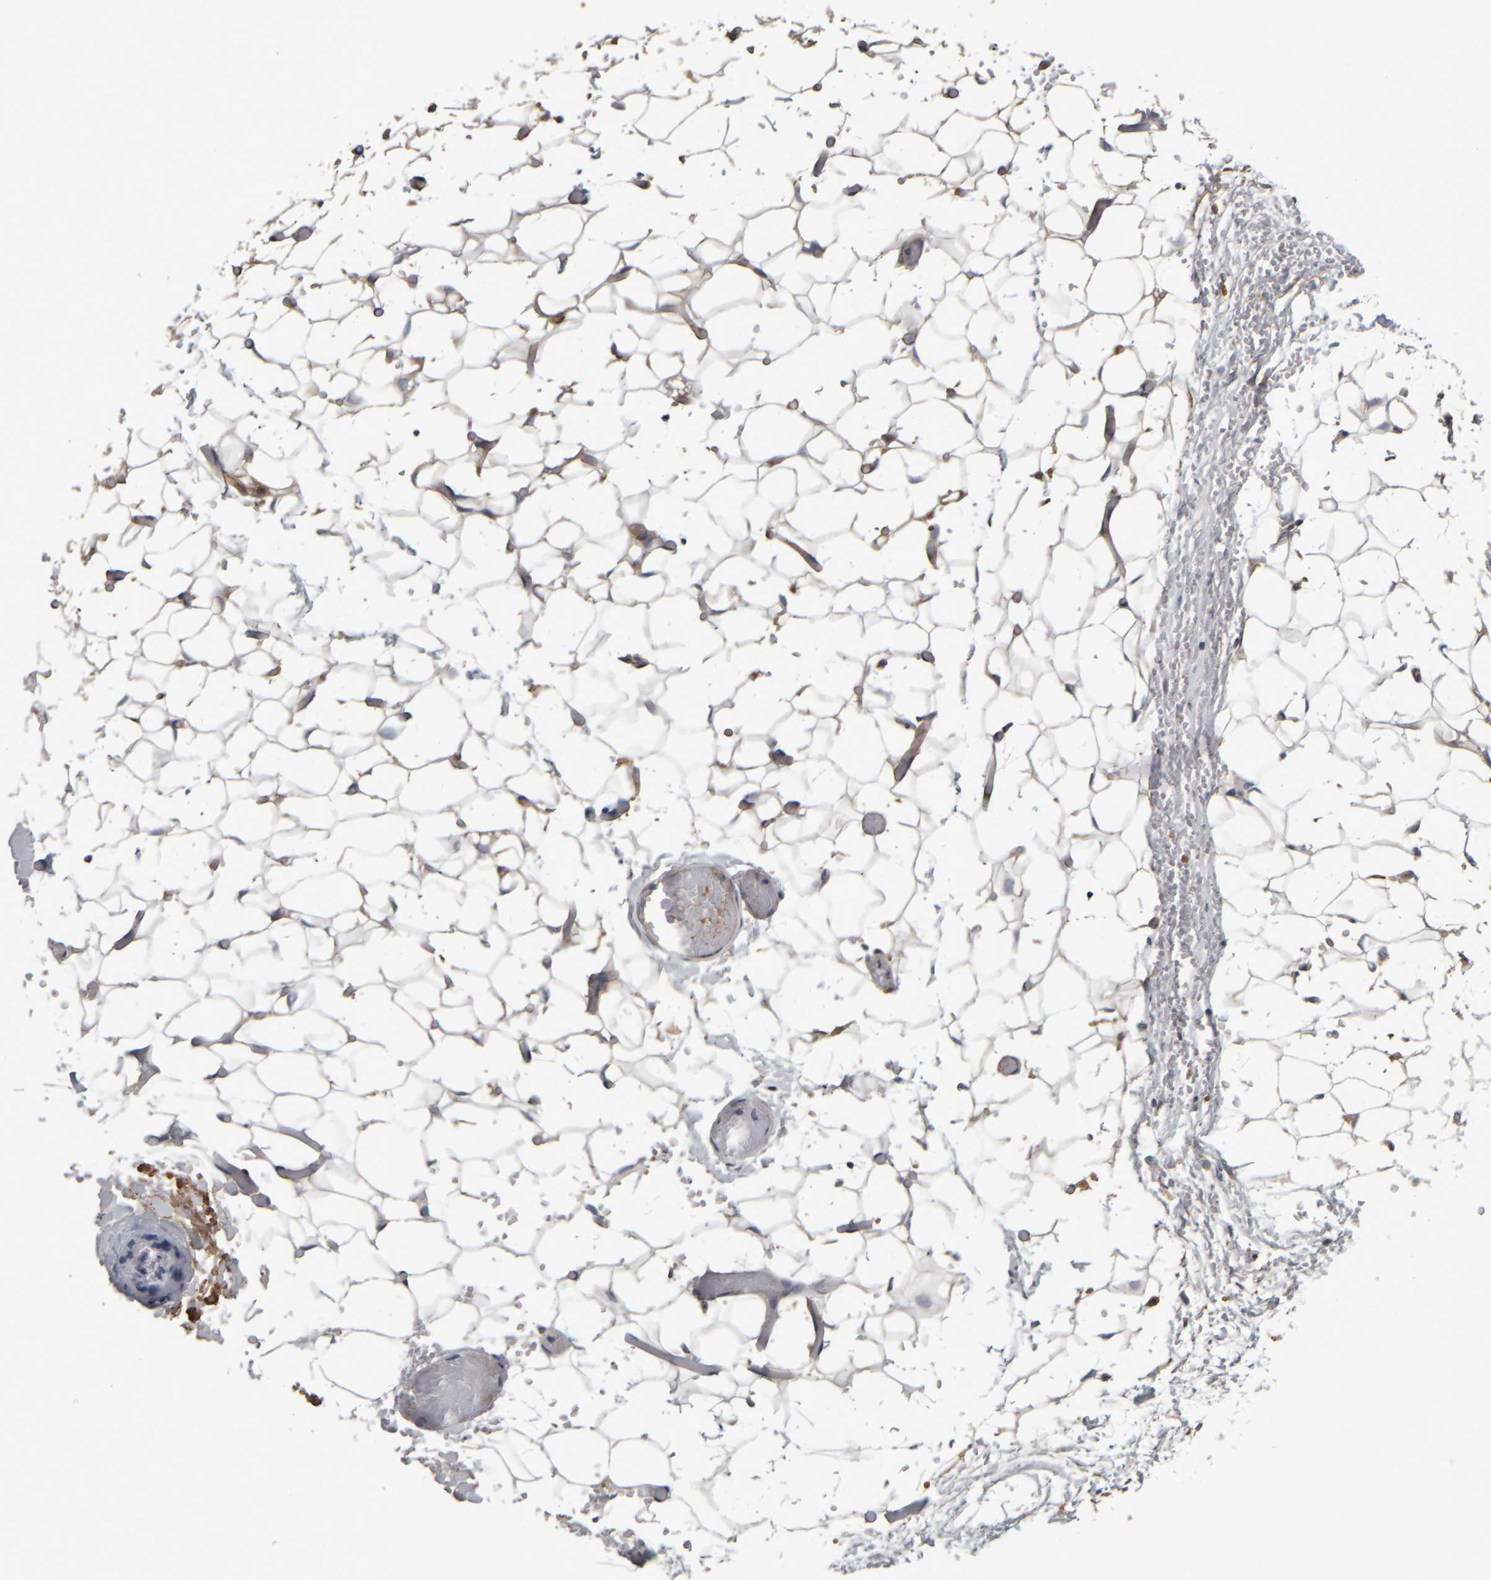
{"staining": {"intensity": "negative", "quantity": "none", "location": "none"}, "tissue": "adipose tissue", "cell_type": "Adipocytes", "image_type": "normal", "snomed": [{"axis": "morphology", "description": "Normal tissue, NOS"}, {"axis": "topography", "description": "Kidney"}, {"axis": "topography", "description": "Peripheral nerve tissue"}], "caption": "This is an immunohistochemistry (IHC) image of normal human adipose tissue. There is no staining in adipocytes.", "gene": "CAVIN4", "patient": {"sex": "male", "age": 7}}